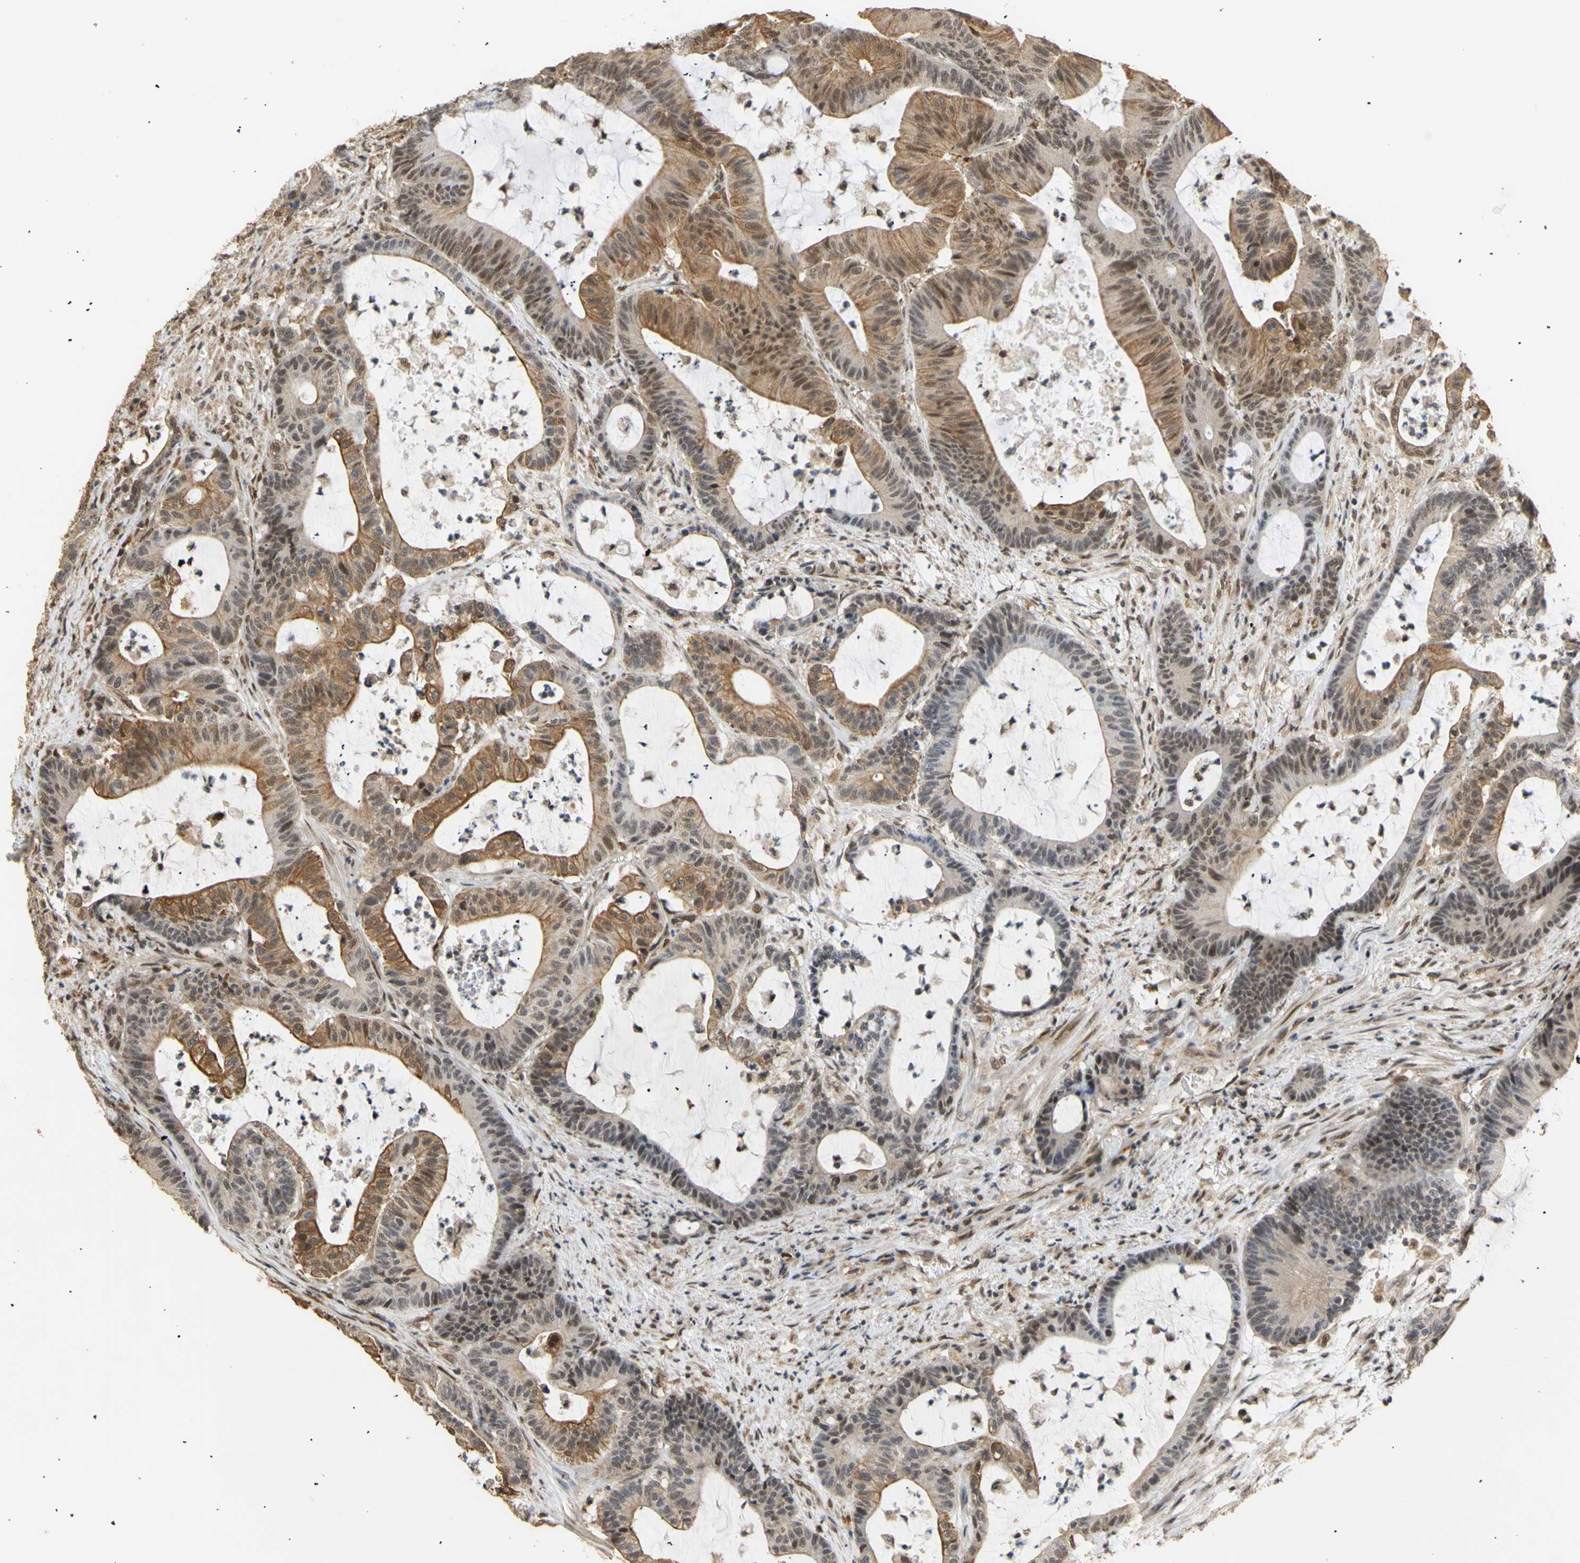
{"staining": {"intensity": "moderate", "quantity": "25%-75%", "location": "cytoplasmic/membranous,nuclear"}, "tissue": "colorectal cancer", "cell_type": "Tumor cells", "image_type": "cancer", "snomed": [{"axis": "morphology", "description": "Adenocarcinoma, NOS"}, {"axis": "topography", "description": "Colon"}], "caption": "The histopathology image shows a brown stain indicating the presence of a protein in the cytoplasmic/membranous and nuclear of tumor cells in colorectal cancer (adenocarcinoma).", "gene": "GTF2E2", "patient": {"sex": "female", "age": 84}}